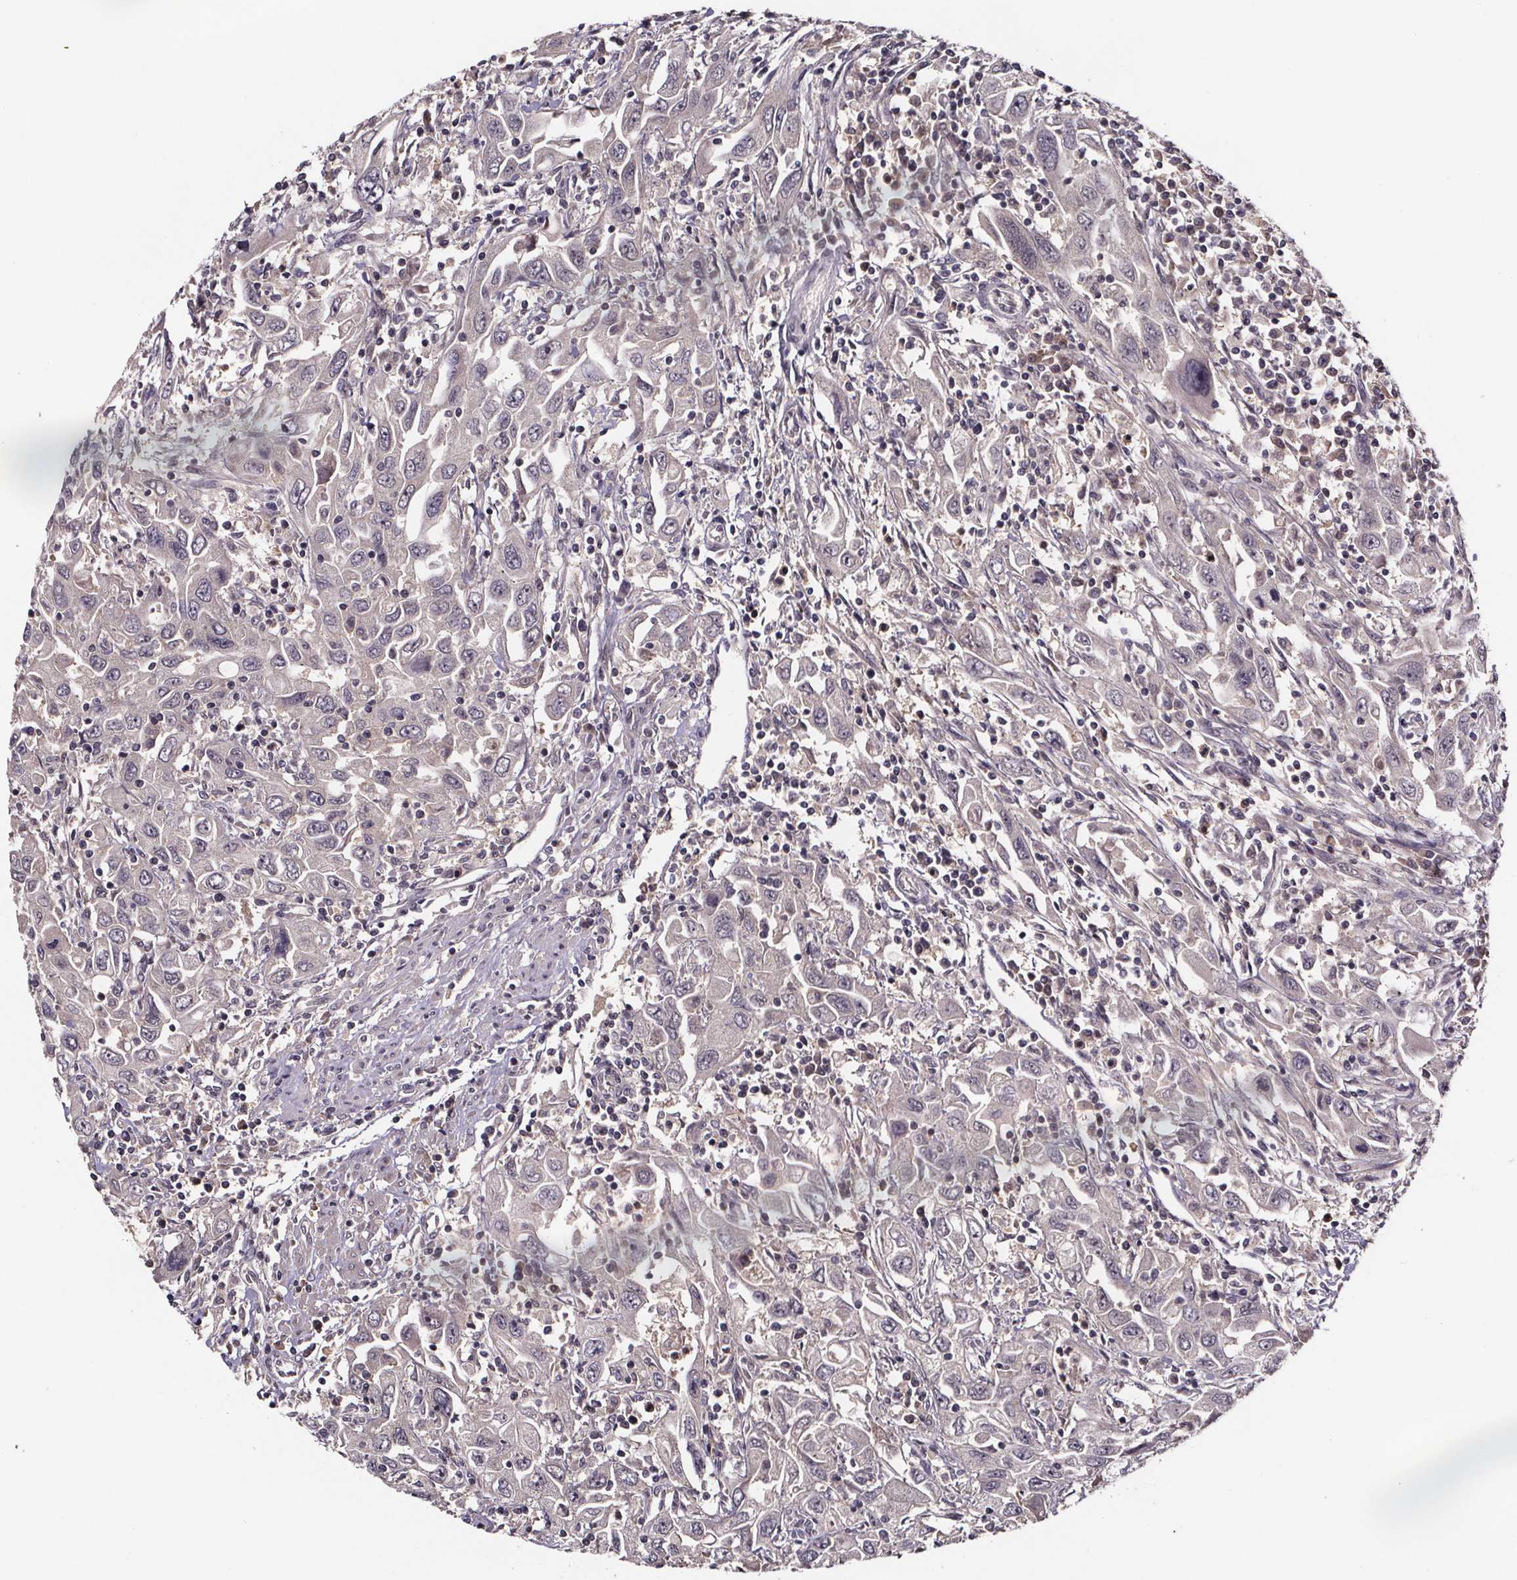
{"staining": {"intensity": "negative", "quantity": "none", "location": "none"}, "tissue": "urothelial cancer", "cell_type": "Tumor cells", "image_type": "cancer", "snomed": [{"axis": "morphology", "description": "Urothelial carcinoma, High grade"}, {"axis": "topography", "description": "Urinary bladder"}], "caption": "This is an immunohistochemistry histopathology image of urothelial carcinoma (high-grade). There is no positivity in tumor cells.", "gene": "SMIM1", "patient": {"sex": "male", "age": 76}}